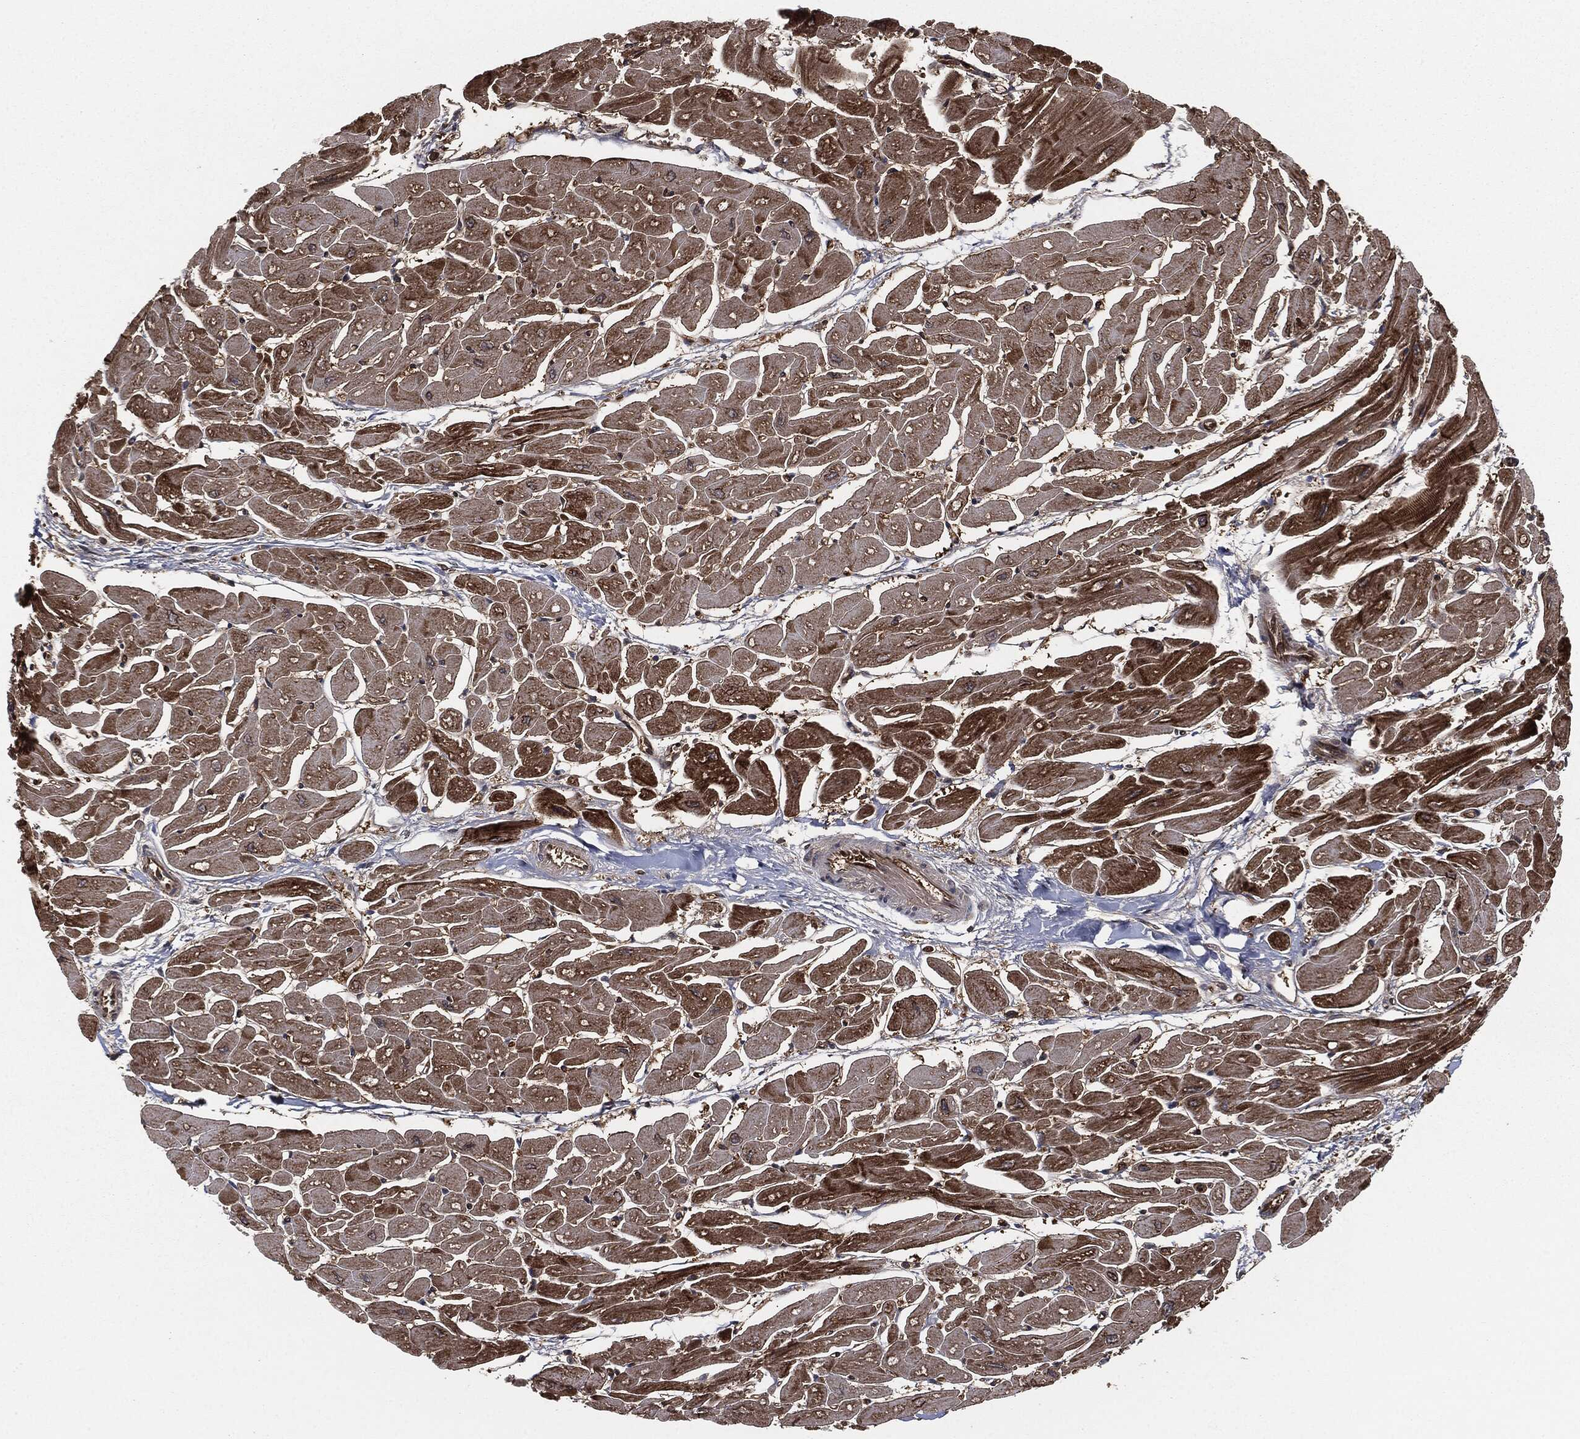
{"staining": {"intensity": "strong", "quantity": ">75%", "location": "cytoplasmic/membranous"}, "tissue": "heart muscle", "cell_type": "Cardiomyocytes", "image_type": "normal", "snomed": [{"axis": "morphology", "description": "Normal tissue, NOS"}, {"axis": "topography", "description": "Heart"}], "caption": "Protein staining exhibits strong cytoplasmic/membranous staining in about >75% of cardiomyocytes in benign heart muscle.", "gene": "CAPRIN2", "patient": {"sex": "male", "age": 57}}